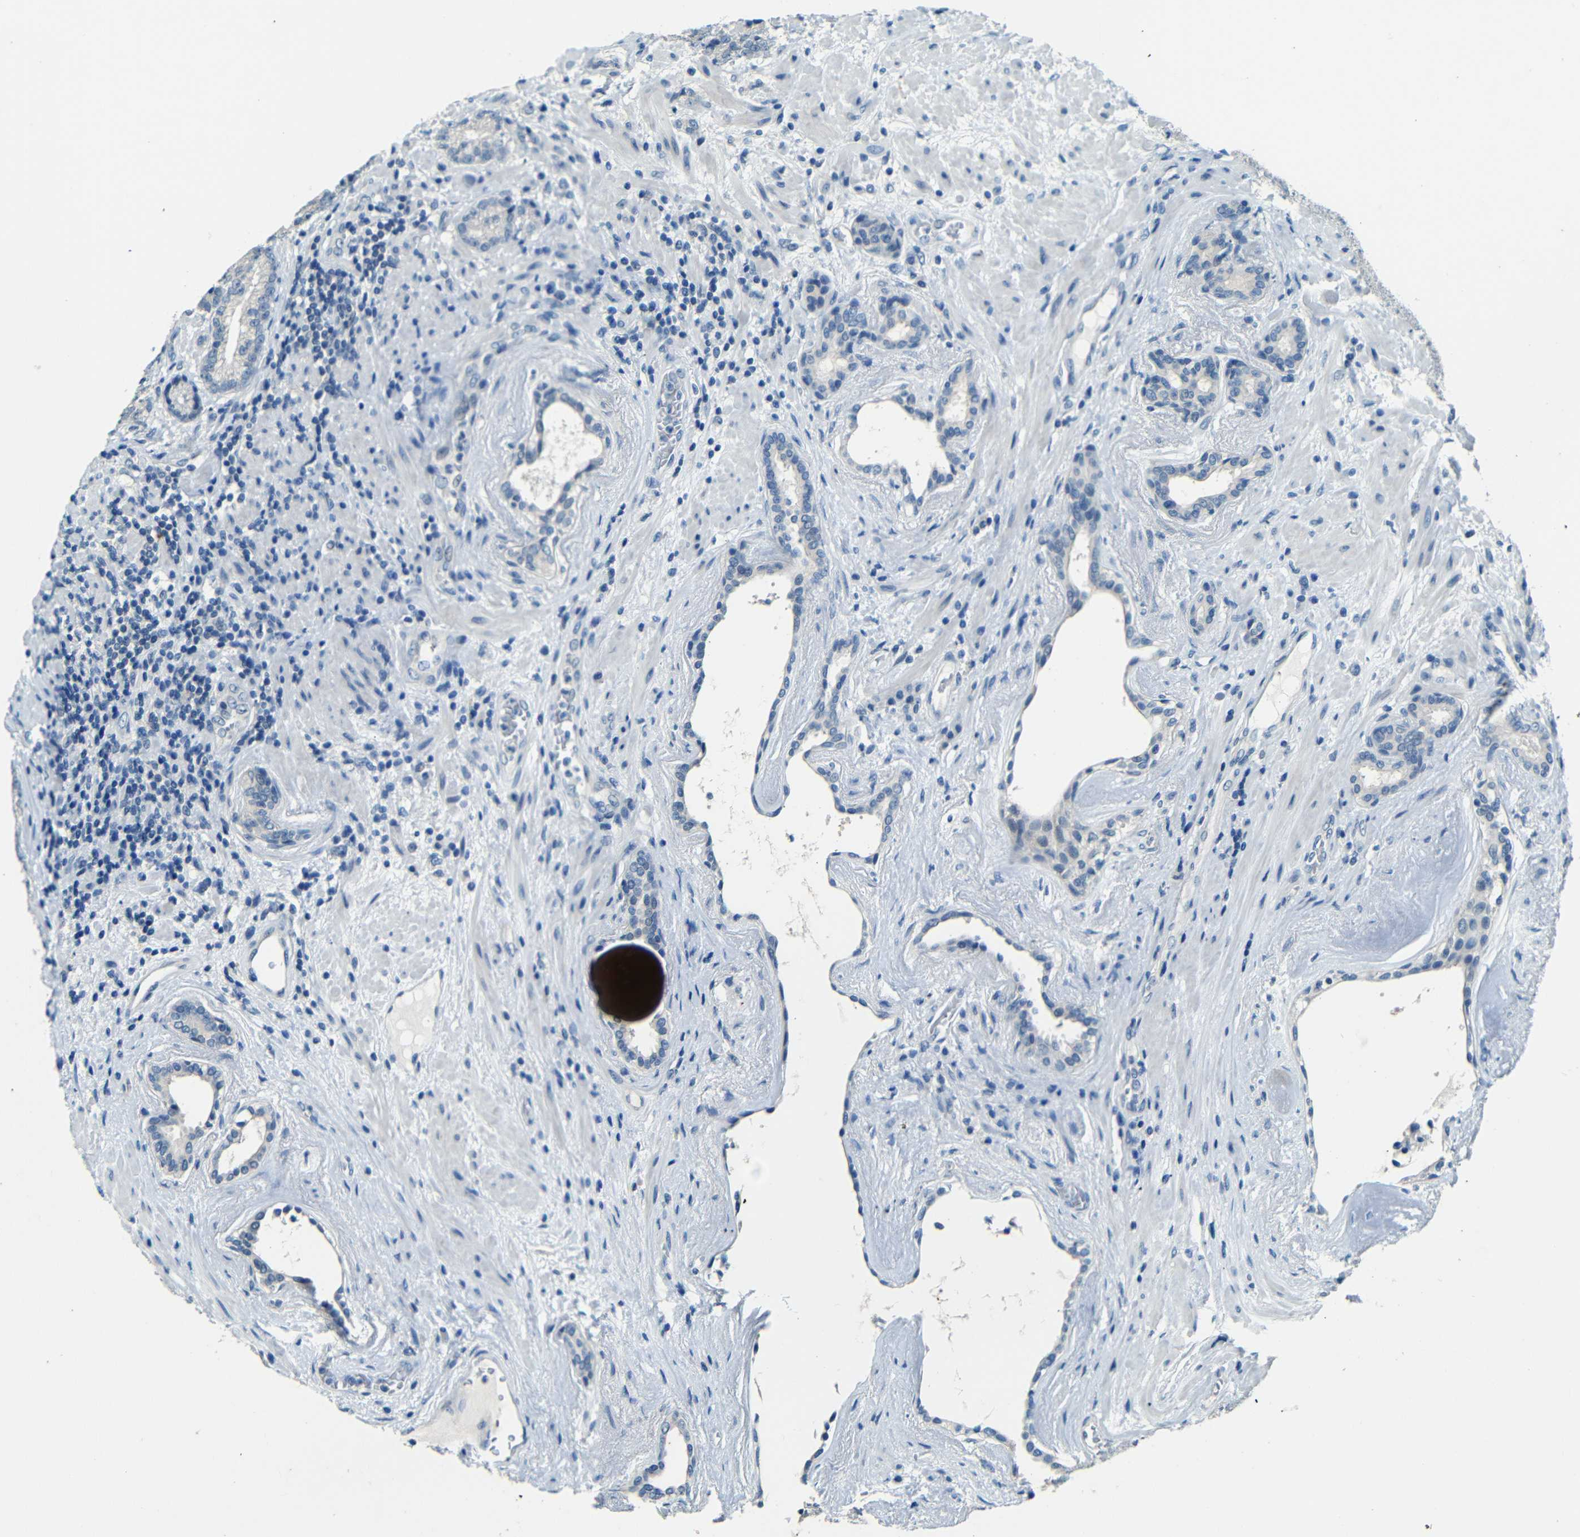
{"staining": {"intensity": "weak", "quantity": "<25%", "location": "cytoplasmic/membranous"}, "tissue": "prostate cancer", "cell_type": "Tumor cells", "image_type": "cancer", "snomed": [{"axis": "morphology", "description": "Adenocarcinoma, High grade"}, {"axis": "topography", "description": "Prostate"}], "caption": "There is no significant positivity in tumor cells of prostate high-grade adenocarcinoma. (IHC, brightfield microscopy, high magnification).", "gene": "ZMAT1", "patient": {"sex": "male", "age": 61}}